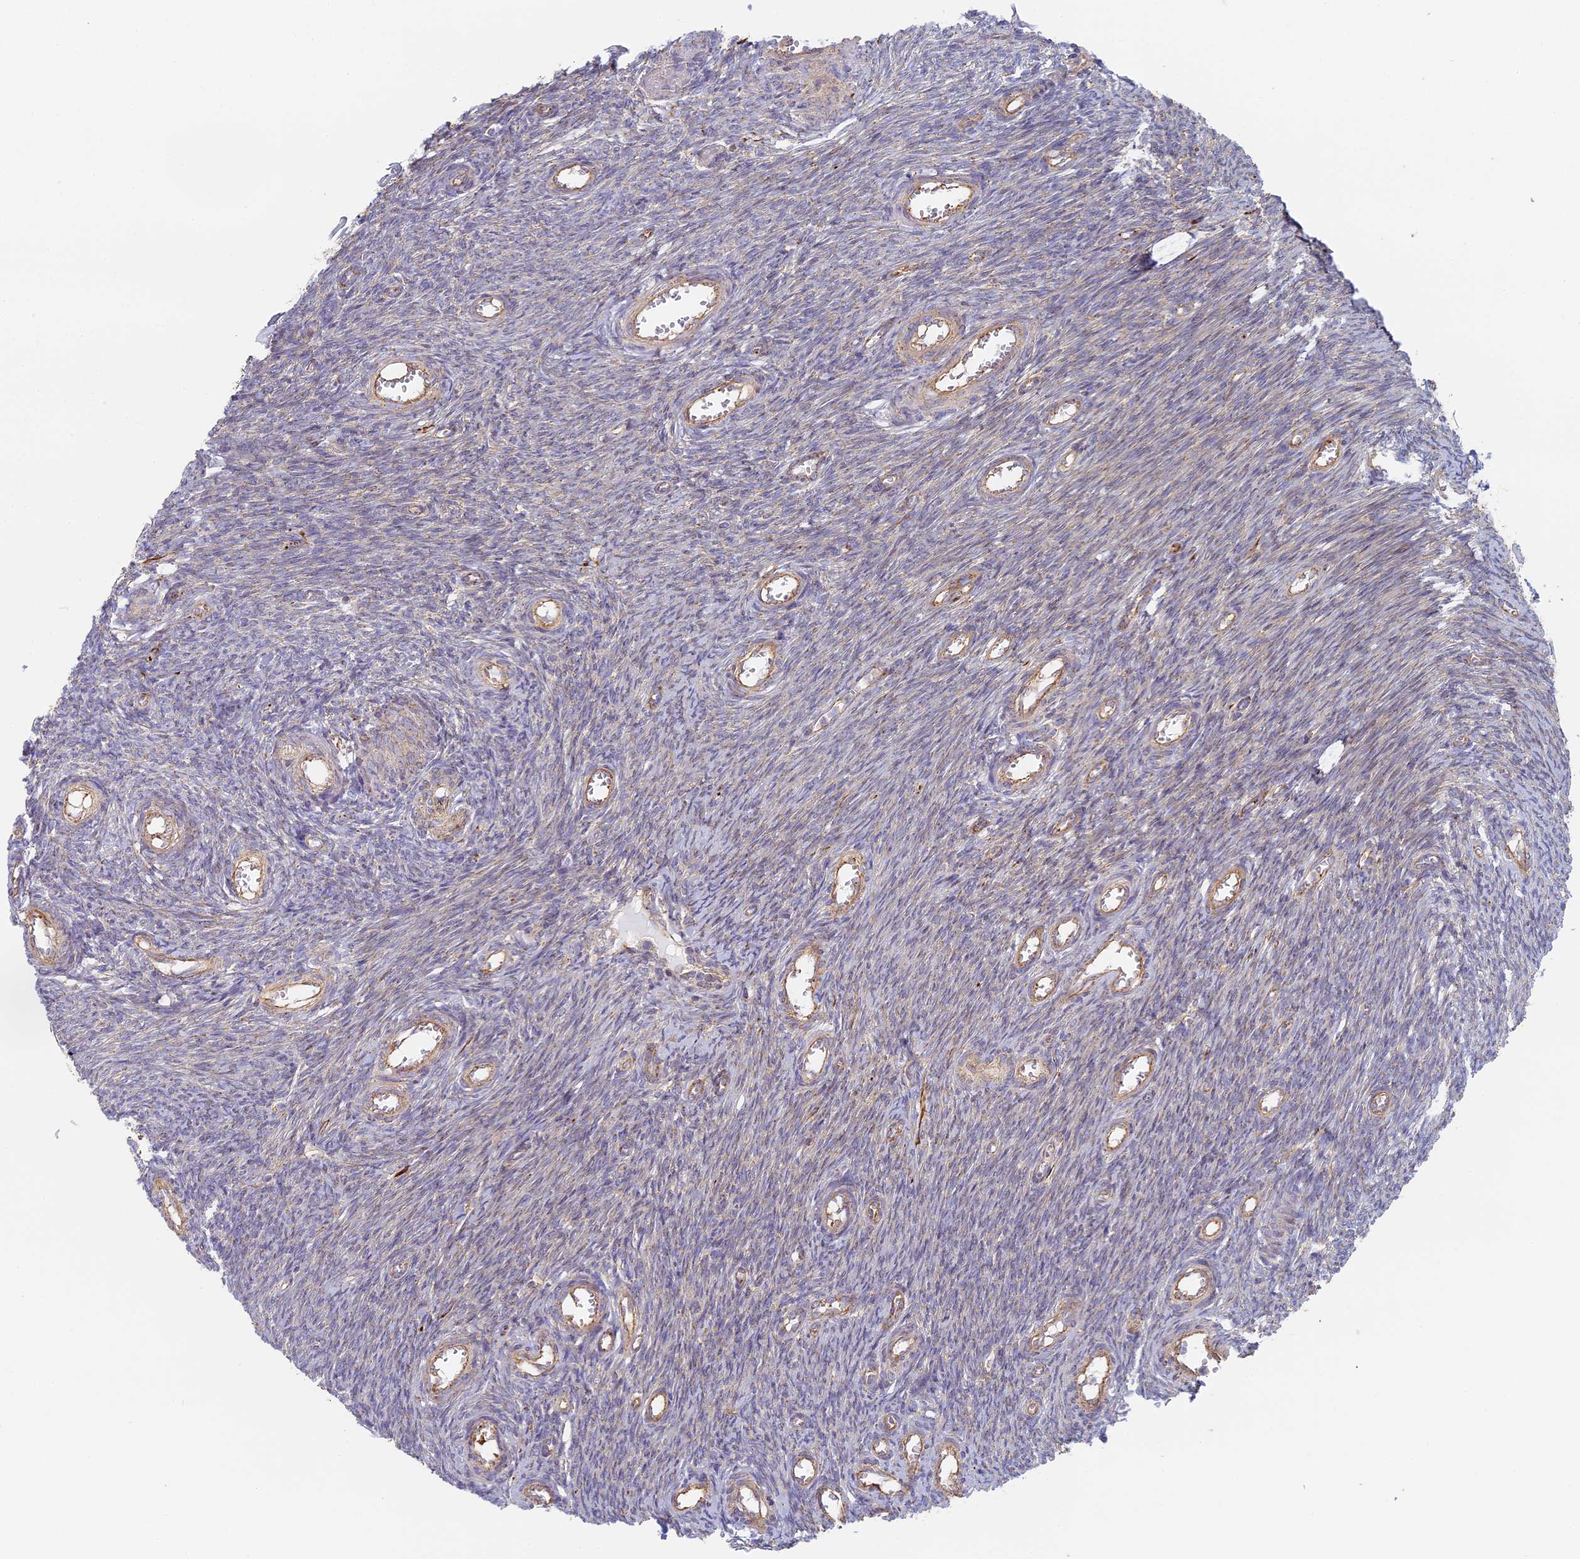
{"staining": {"intensity": "weak", "quantity": ">75%", "location": "cytoplasmic/membranous"}, "tissue": "ovary", "cell_type": "Follicle cells", "image_type": "normal", "snomed": [{"axis": "morphology", "description": "Normal tissue, NOS"}, {"axis": "topography", "description": "Ovary"}], "caption": "The micrograph demonstrates staining of normal ovary, revealing weak cytoplasmic/membranous protein expression (brown color) within follicle cells. (Stains: DAB (3,3'-diaminobenzidine) in brown, nuclei in blue, Microscopy: brightfield microscopy at high magnification).", "gene": "DDA1", "patient": {"sex": "female", "age": 44}}